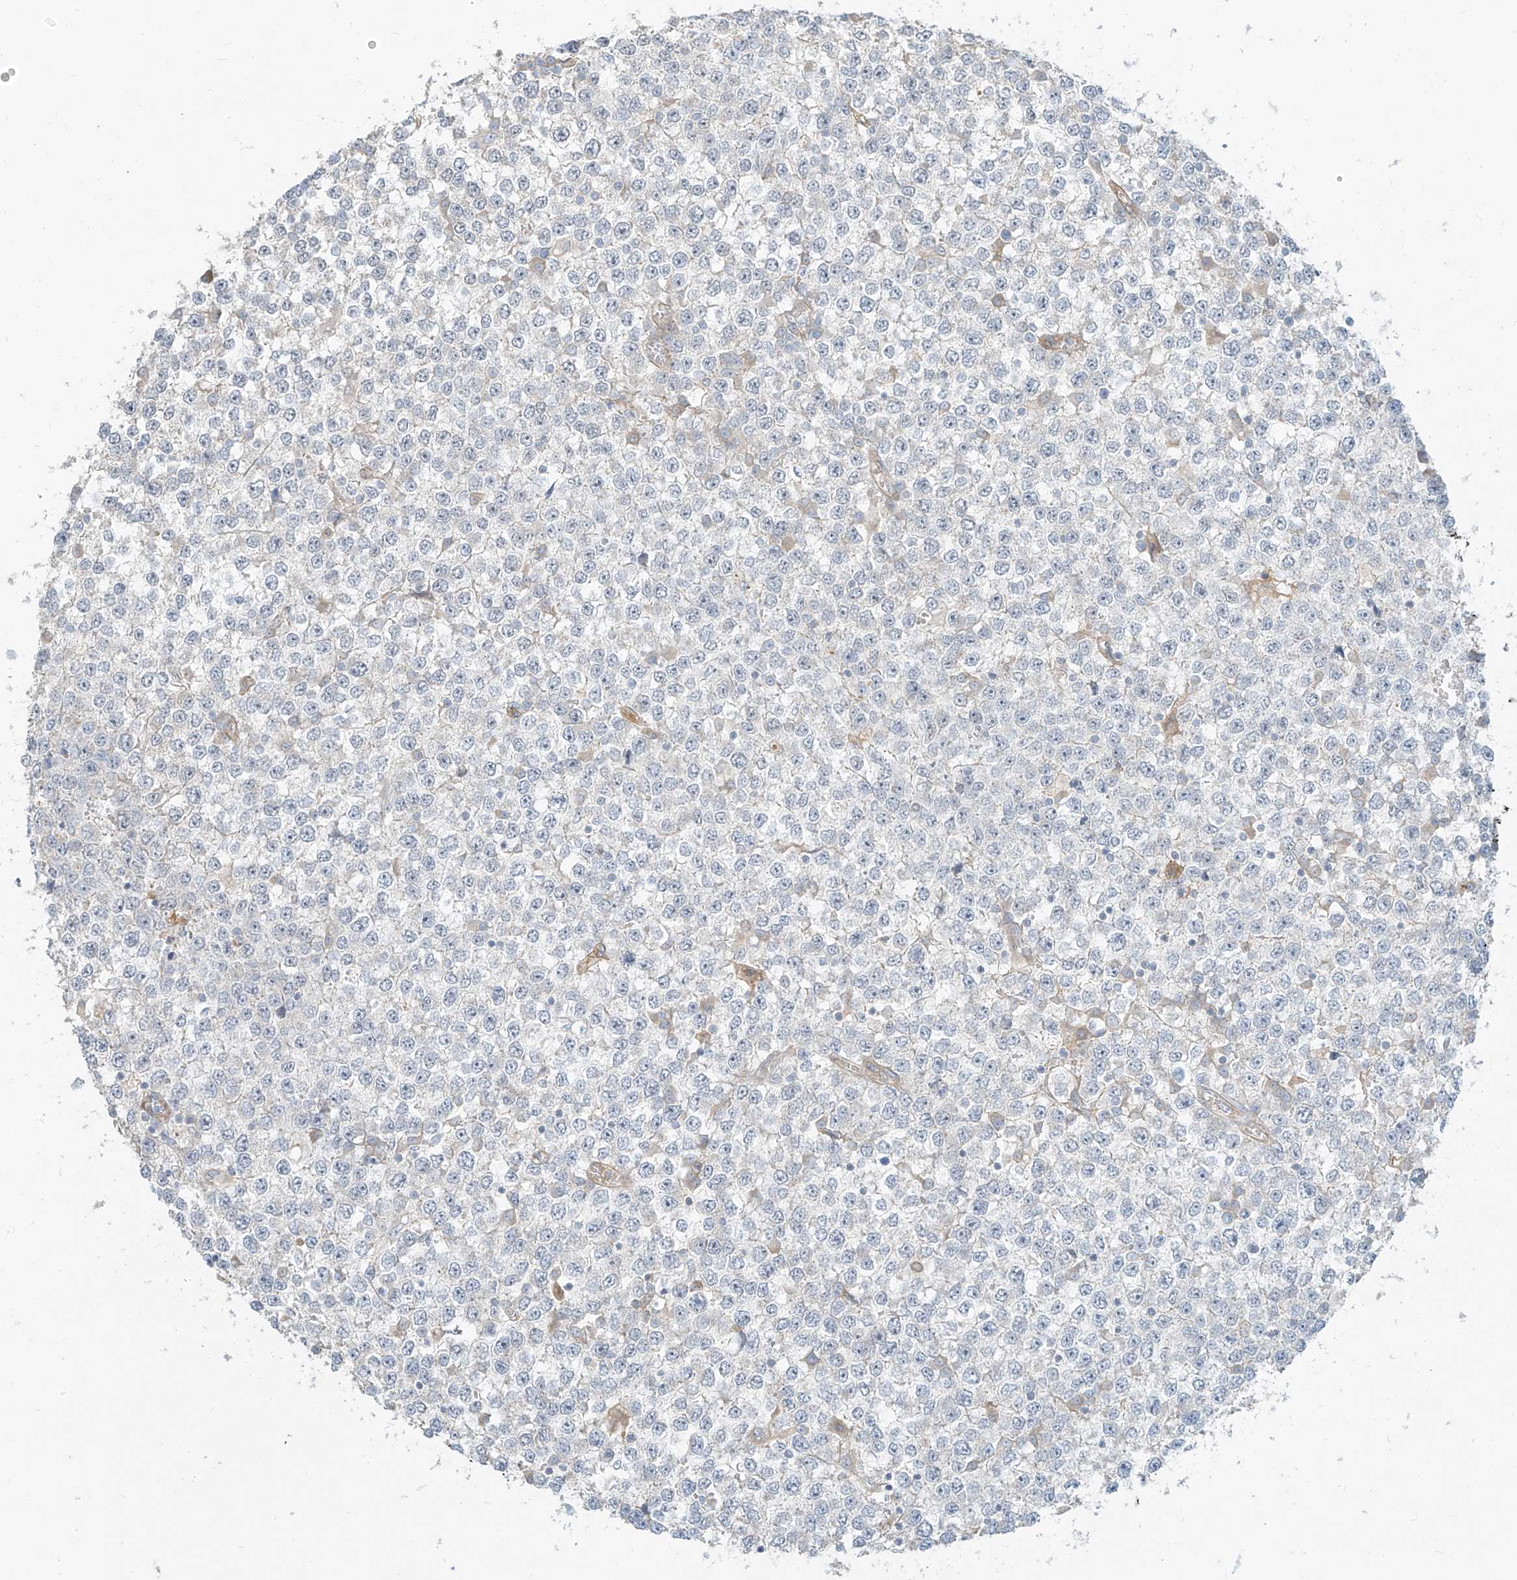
{"staining": {"intensity": "negative", "quantity": "none", "location": "none"}, "tissue": "testis cancer", "cell_type": "Tumor cells", "image_type": "cancer", "snomed": [{"axis": "morphology", "description": "Seminoma, NOS"}, {"axis": "topography", "description": "Testis"}], "caption": "This photomicrograph is of testis seminoma stained with IHC to label a protein in brown with the nuclei are counter-stained blue. There is no positivity in tumor cells.", "gene": "C2orf42", "patient": {"sex": "male", "age": 65}}